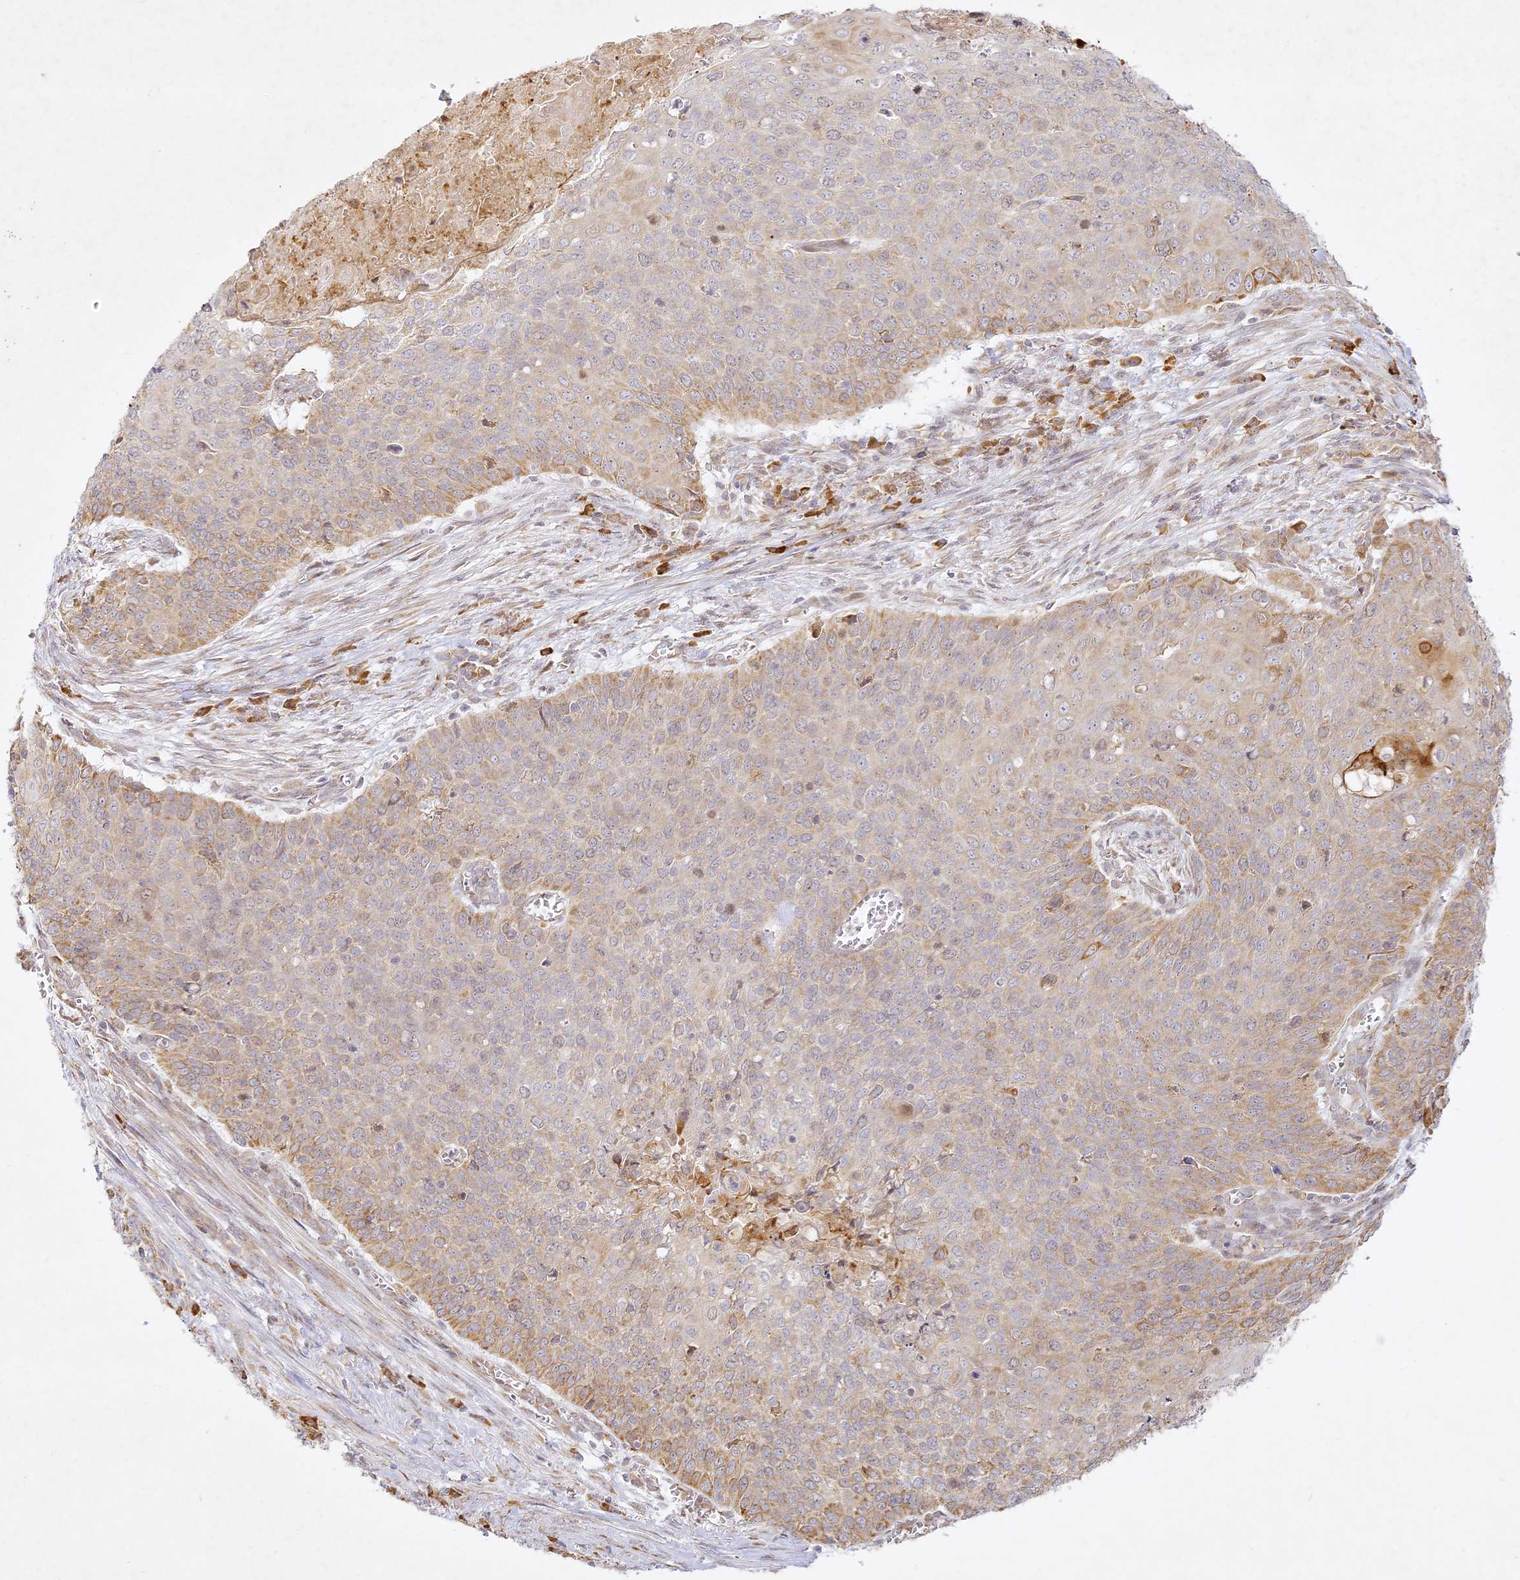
{"staining": {"intensity": "weak", "quantity": "<25%", "location": "cytoplasmic/membranous"}, "tissue": "cervical cancer", "cell_type": "Tumor cells", "image_type": "cancer", "snomed": [{"axis": "morphology", "description": "Squamous cell carcinoma, NOS"}, {"axis": "topography", "description": "Cervix"}], "caption": "DAB immunohistochemical staining of cervical squamous cell carcinoma reveals no significant staining in tumor cells.", "gene": "SLC30A5", "patient": {"sex": "female", "age": 39}}